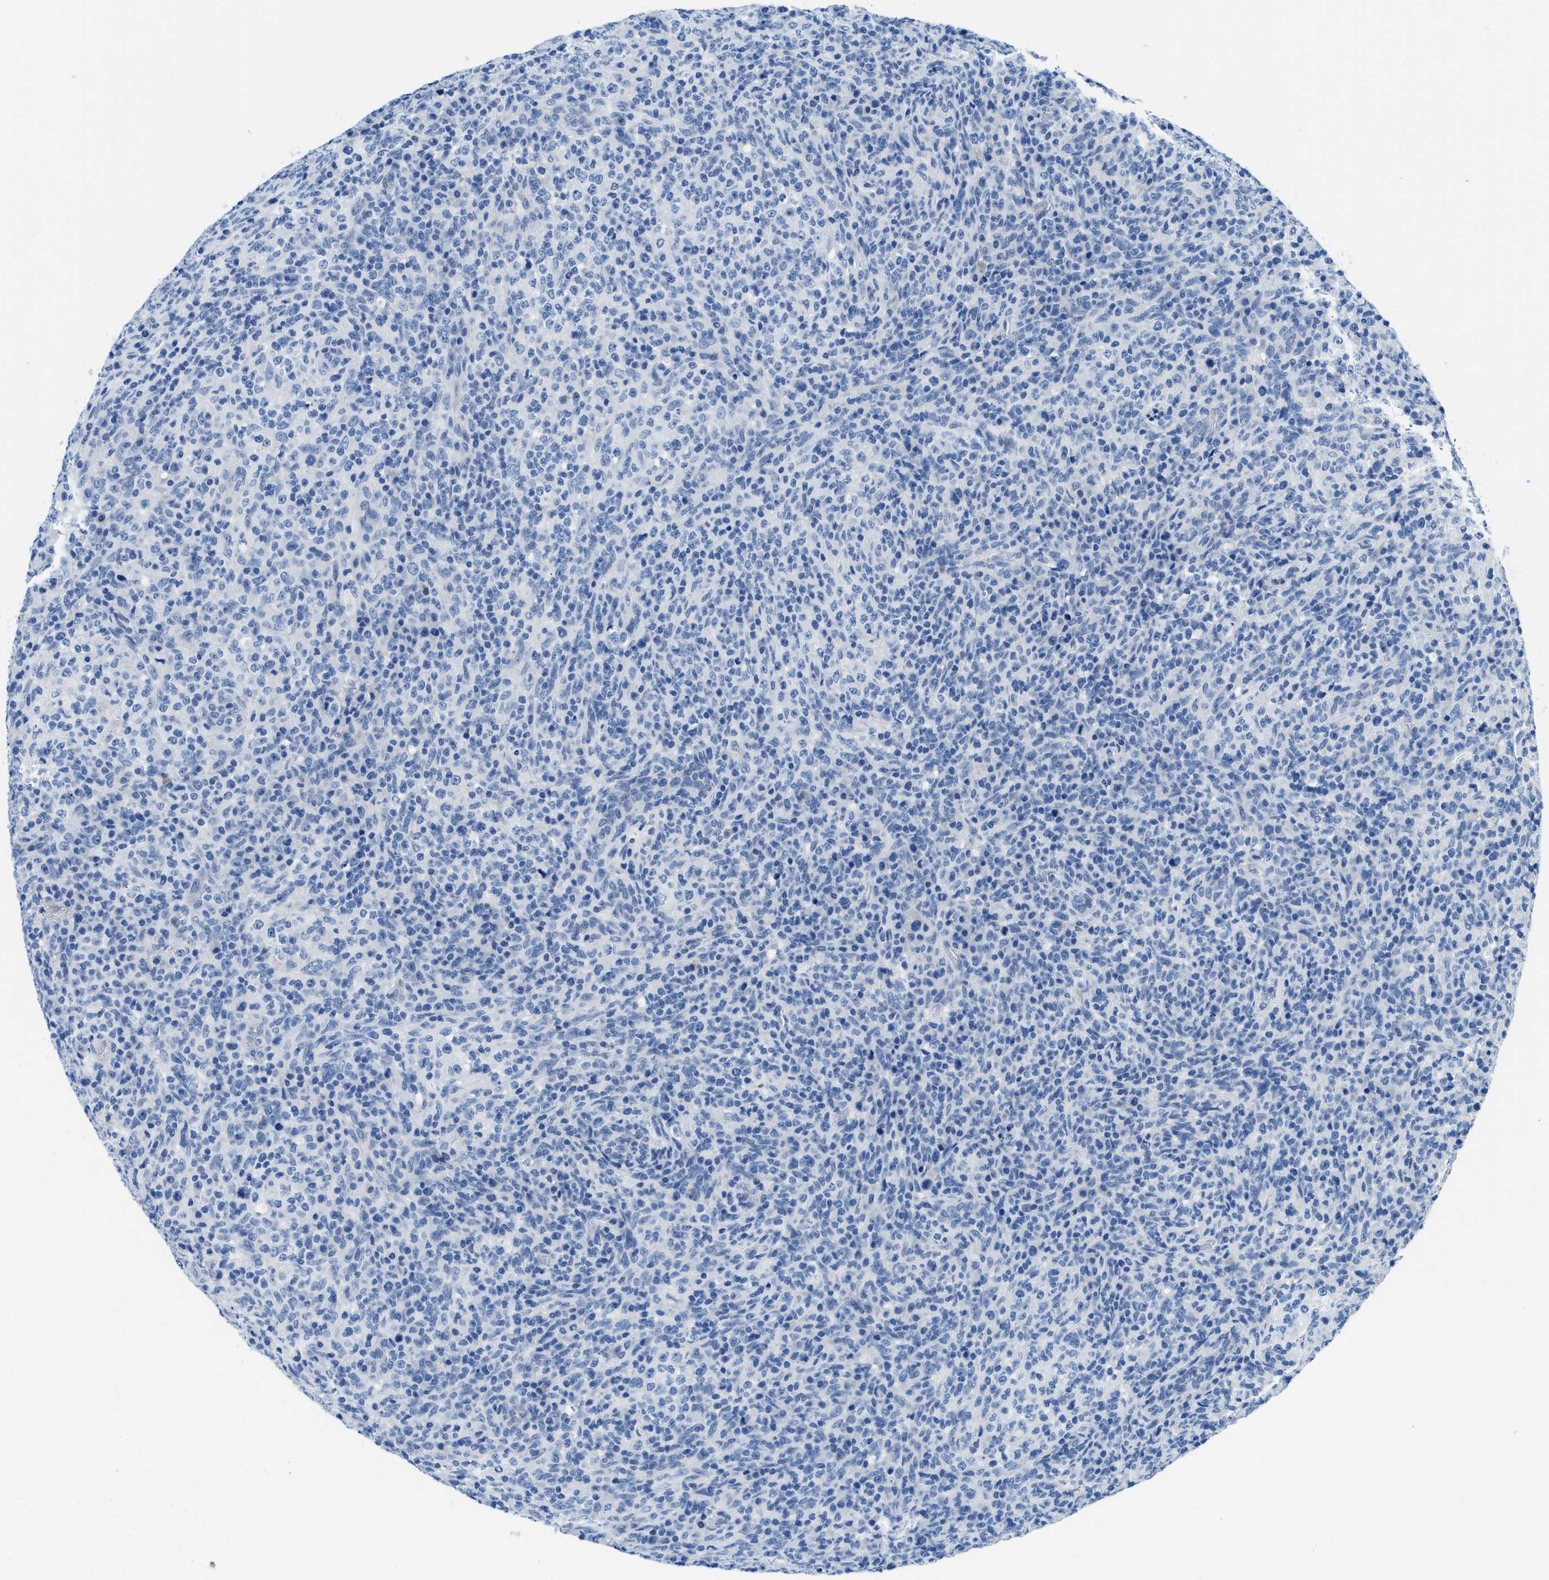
{"staining": {"intensity": "negative", "quantity": "none", "location": "none"}, "tissue": "lymphoma", "cell_type": "Tumor cells", "image_type": "cancer", "snomed": [{"axis": "morphology", "description": "Malignant lymphoma, non-Hodgkin's type, High grade"}, {"axis": "topography", "description": "Lymph node"}], "caption": "Histopathology image shows no significant protein positivity in tumor cells of malignant lymphoma, non-Hodgkin's type (high-grade).", "gene": "MBL2", "patient": {"sex": "female", "age": 76}}